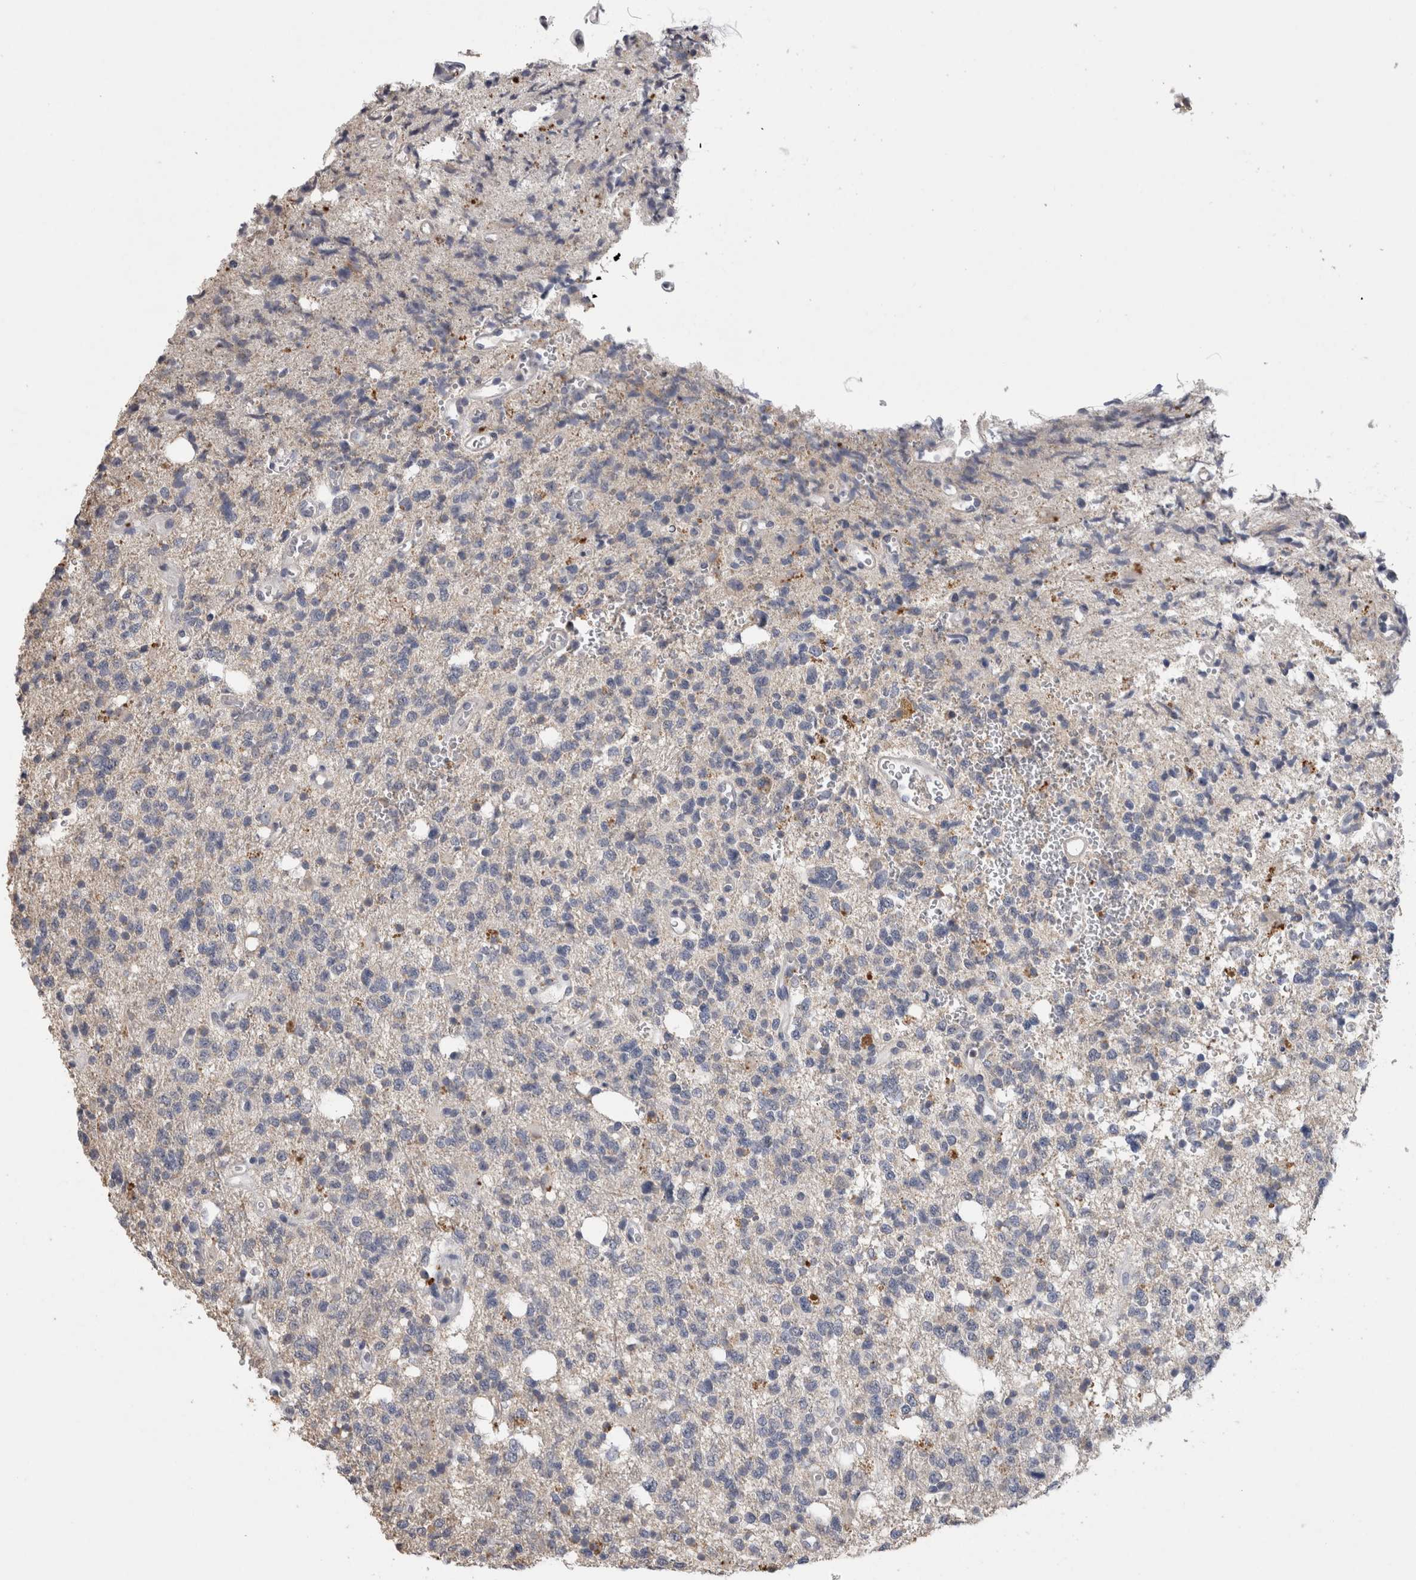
{"staining": {"intensity": "negative", "quantity": "none", "location": "none"}, "tissue": "glioma", "cell_type": "Tumor cells", "image_type": "cancer", "snomed": [{"axis": "morphology", "description": "Glioma, malignant, High grade"}, {"axis": "topography", "description": "Brain"}], "caption": "Human high-grade glioma (malignant) stained for a protein using immunohistochemistry (IHC) reveals no staining in tumor cells.", "gene": "CNTFR", "patient": {"sex": "female", "age": 62}}